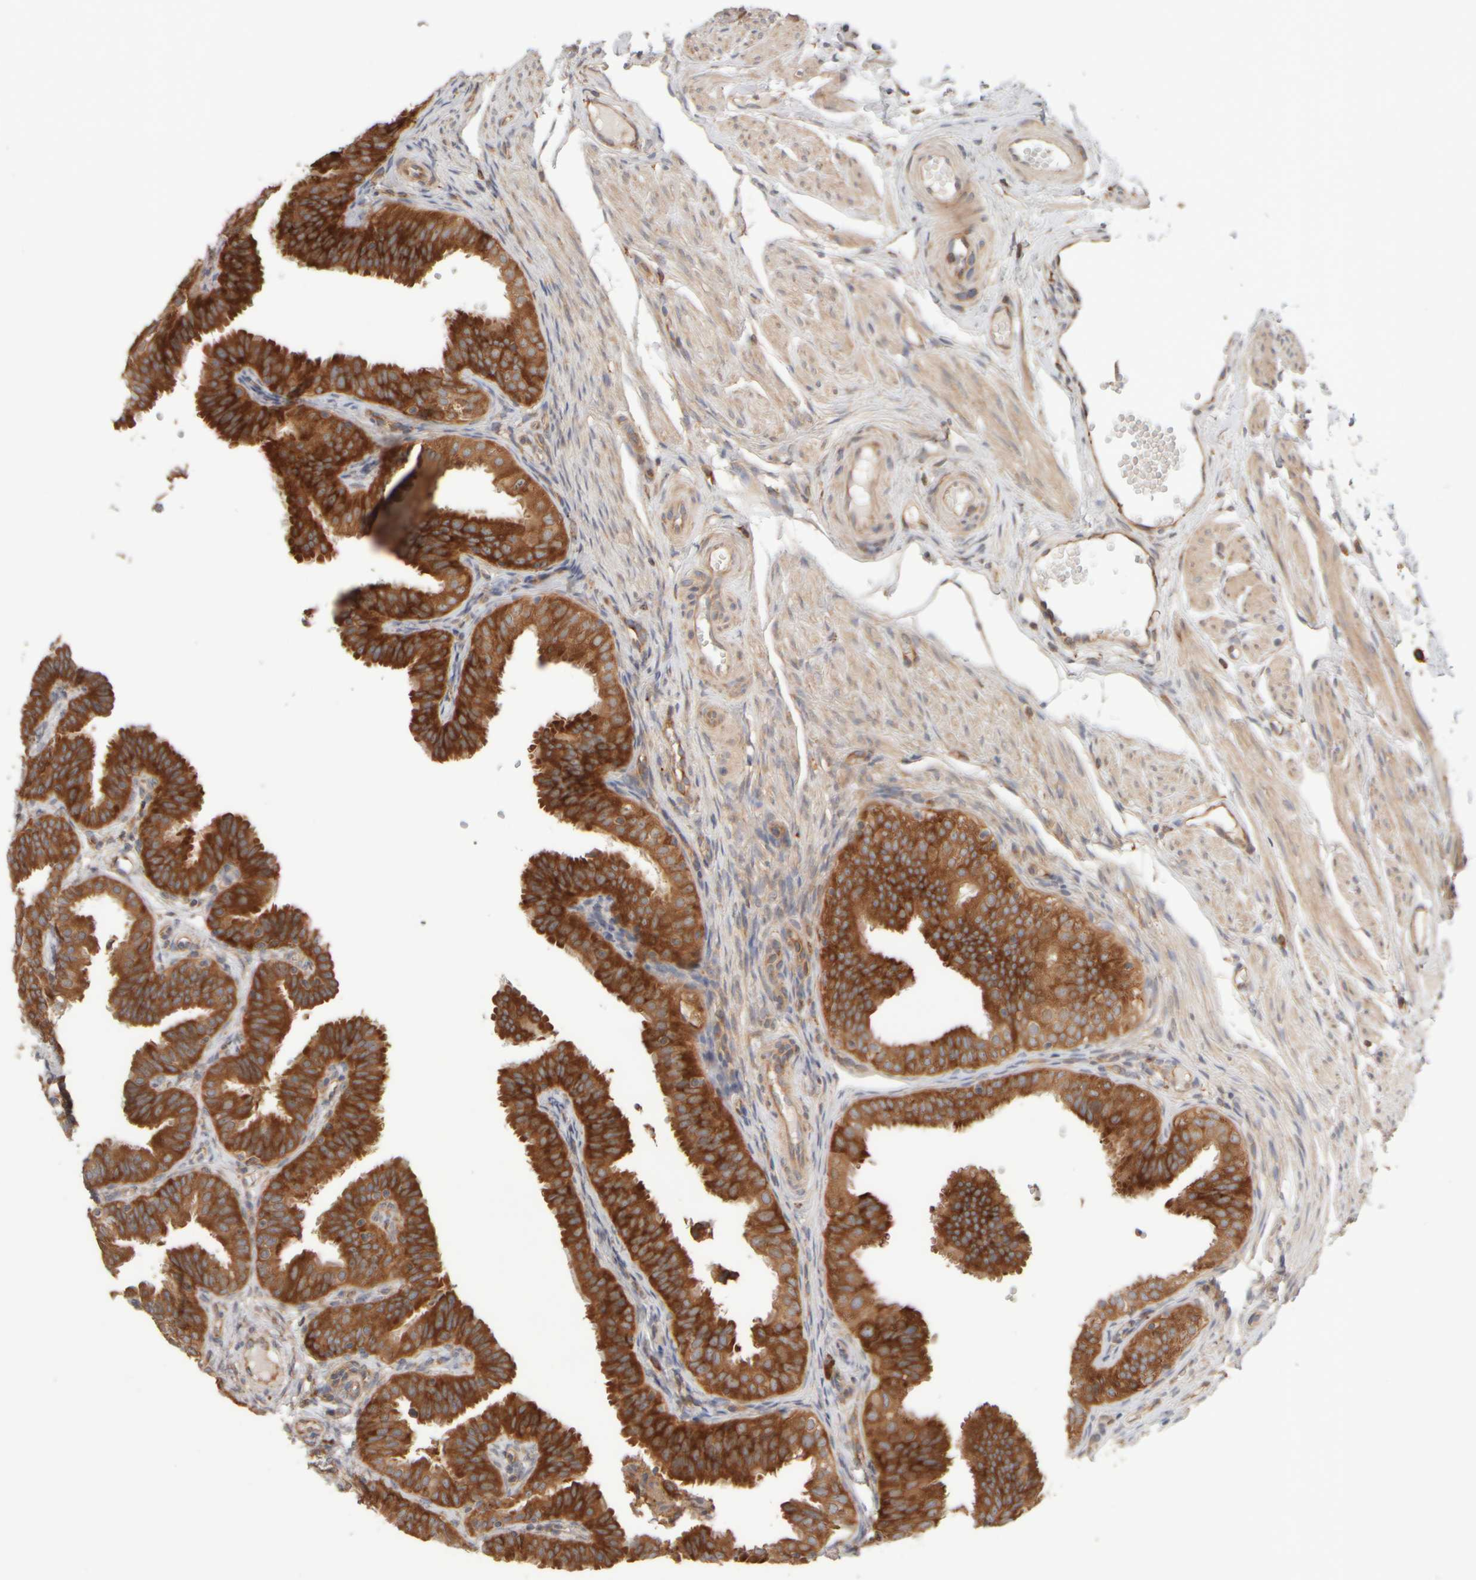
{"staining": {"intensity": "strong", "quantity": ">75%", "location": "cytoplasmic/membranous"}, "tissue": "fallopian tube", "cell_type": "Glandular cells", "image_type": "normal", "snomed": [{"axis": "morphology", "description": "Normal tissue, NOS"}, {"axis": "topography", "description": "Fallopian tube"}], "caption": "Glandular cells display high levels of strong cytoplasmic/membranous expression in approximately >75% of cells in normal fallopian tube. The staining was performed using DAB to visualize the protein expression in brown, while the nuclei were stained in blue with hematoxylin (Magnification: 20x).", "gene": "EIF2B3", "patient": {"sex": "female", "age": 35}}